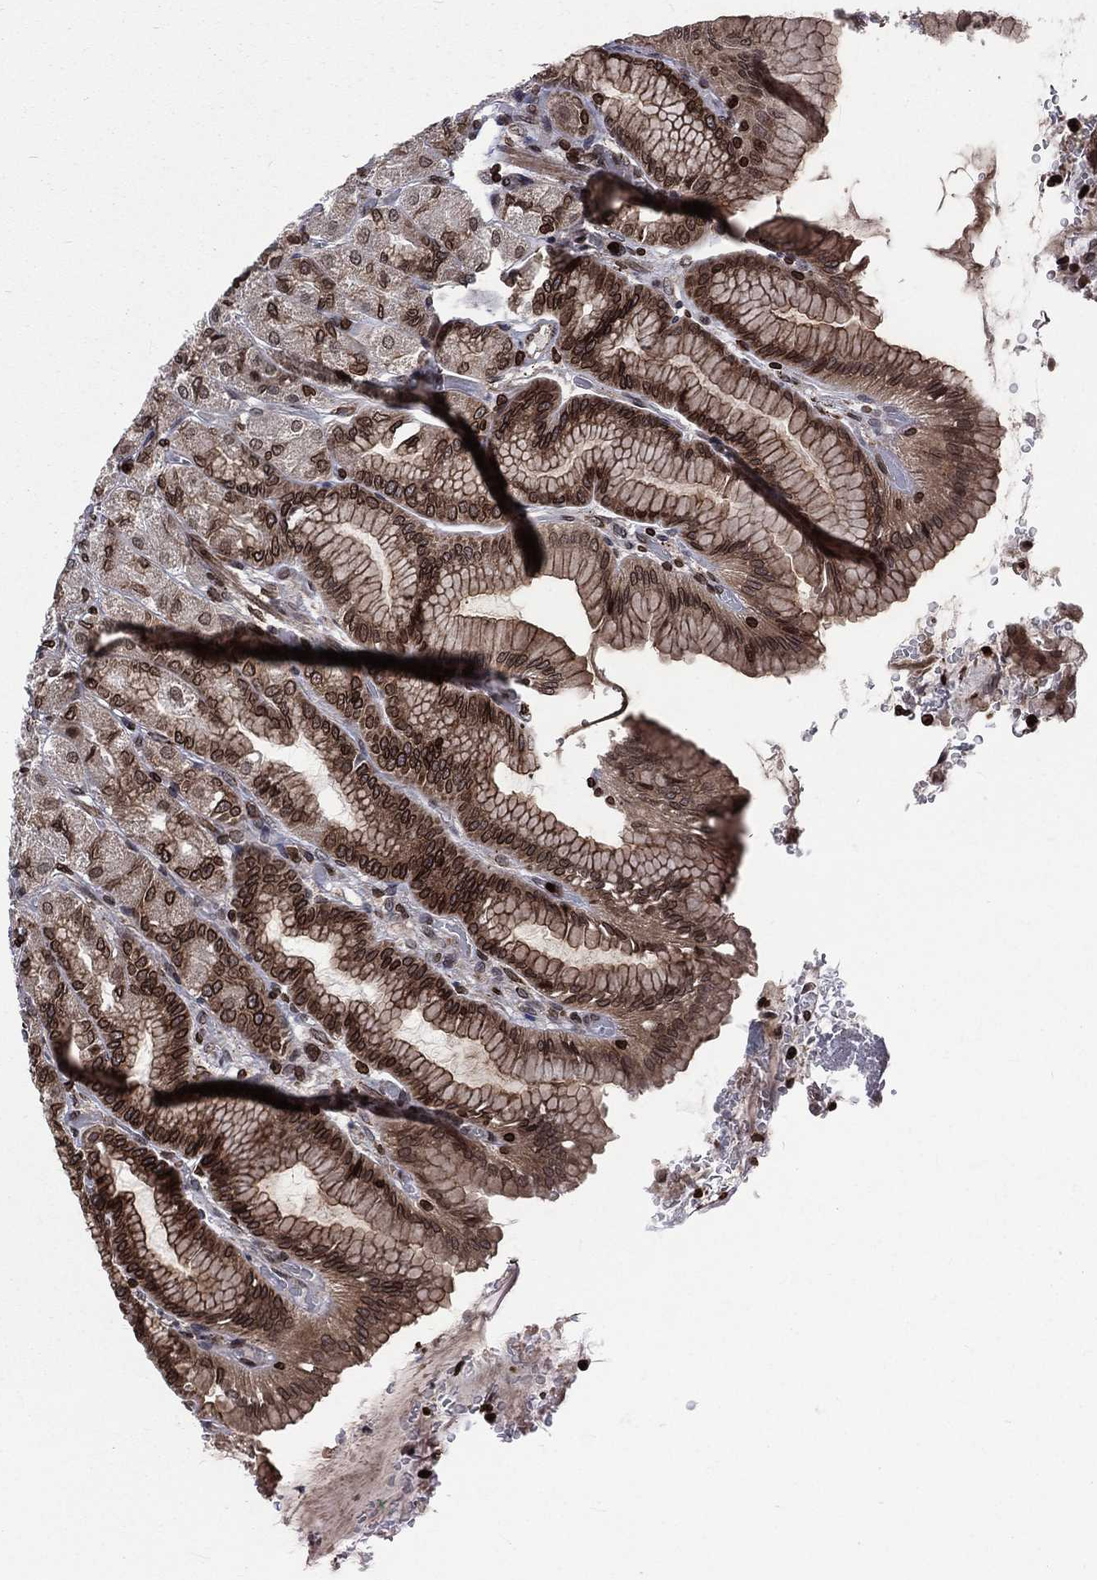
{"staining": {"intensity": "strong", "quantity": "25%-75%", "location": "cytoplasmic/membranous,nuclear"}, "tissue": "stomach", "cell_type": "Glandular cells", "image_type": "normal", "snomed": [{"axis": "morphology", "description": "Normal tissue, NOS"}, {"axis": "morphology", "description": "Adenocarcinoma, NOS"}, {"axis": "morphology", "description": "Adenocarcinoma, High grade"}, {"axis": "topography", "description": "Stomach, upper"}, {"axis": "topography", "description": "Stomach"}], "caption": "Strong cytoplasmic/membranous,nuclear positivity is identified in about 25%-75% of glandular cells in normal stomach. (Stains: DAB (3,3'-diaminobenzidine) in brown, nuclei in blue, Microscopy: brightfield microscopy at high magnification).", "gene": "LBR", "patient": {"sex": "female", "age": 65}}